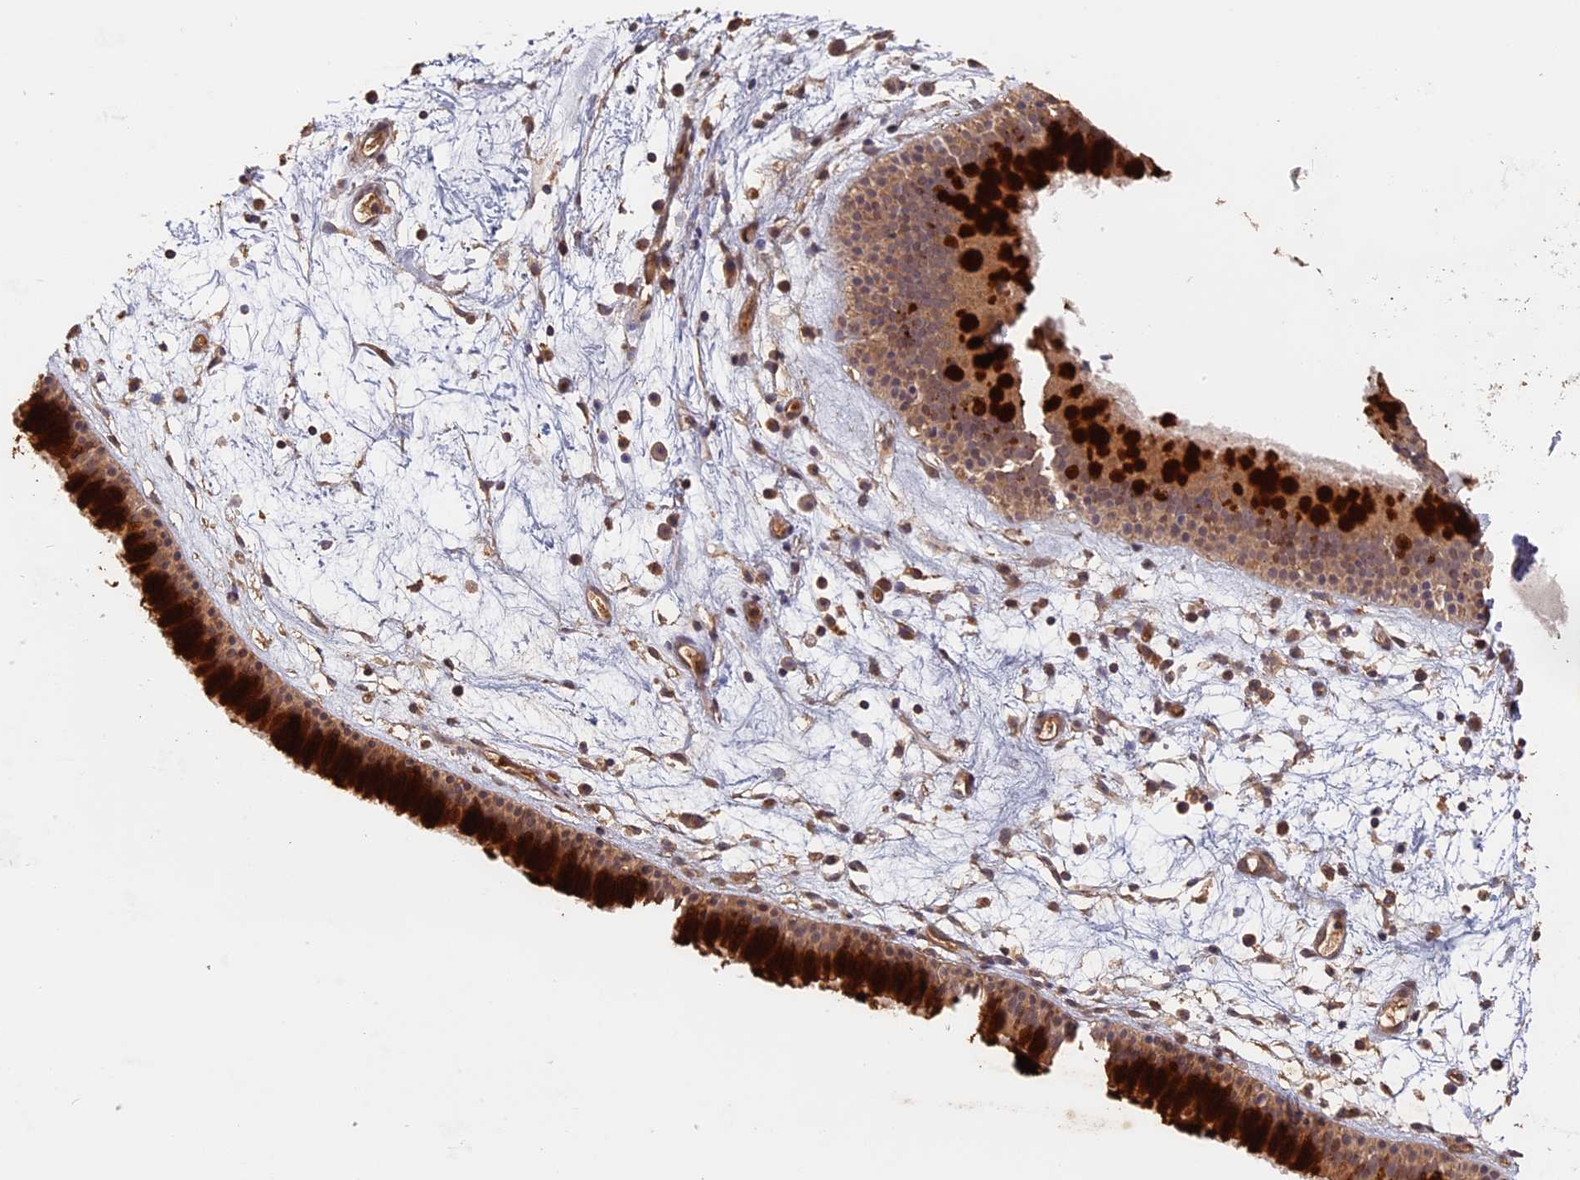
{"staining": {"intensity": "strong", "quantity": "25%-75%", "location": "cytoplasmic/membranous"}, "tissue": "nasopharynx", "cell_type": "Respiratory epithelial cells", "image_type": "normal", "snomed": [{"axis": "morphology", "description": "Normal tissue, NOS"}, {"axis": "topography", "description": "Nasopharynx"}], "caption": "Immunohistochemistry image of normal nasopharynx: nasopharynx stained using immunohistochemistry (IHC) displays high levels of strong protein expression localized specifically in the cytoplasmic/membranous of respiratory epithelial cells, appearing as a cytoplasmic/membranous brown color.", "gene": "STX16", "patient": {"sex": "male", "age": 82}}